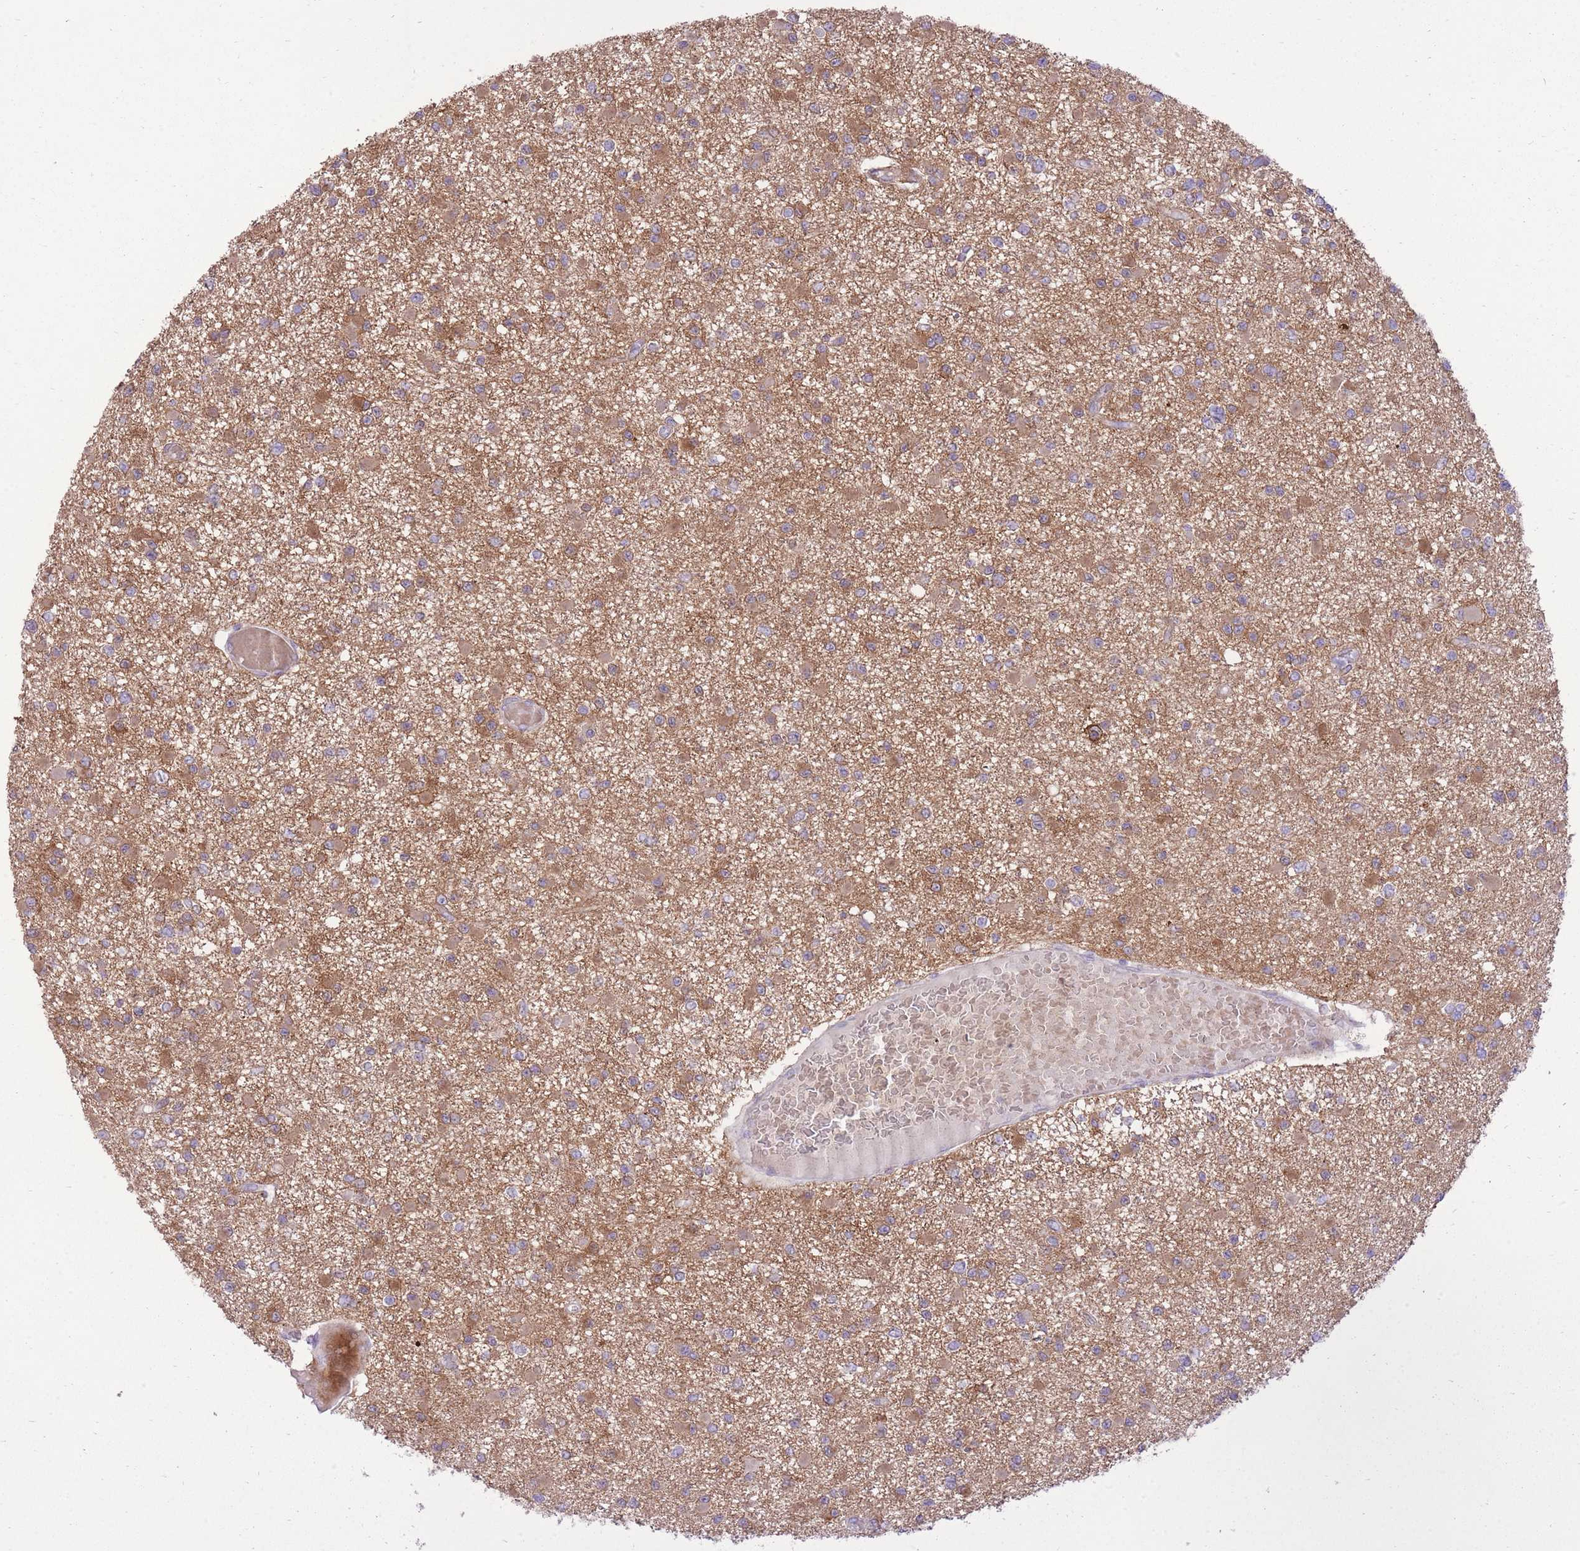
{"staining": {"intensity": "moderate", "quantity": ">75%", "location": "cytoplasmic/membranous"}, "tissue": "glioma", "cell_type": "Tumor cells", "image_type": "cancer", "snomed": [{"axis": "morphology", "description": "Glioma, malignant, Low grade"}, {"axis": "topography", "description": "Brain"}], "caption": "Glioma stained with DAB immunohistochemistry reveals medium levels of moderate cytoplasmic/membranous expression in approximately >75% of tumor cells.", "gene": "SLC4A4", "patient": {"sex": "female", "age": 22}}